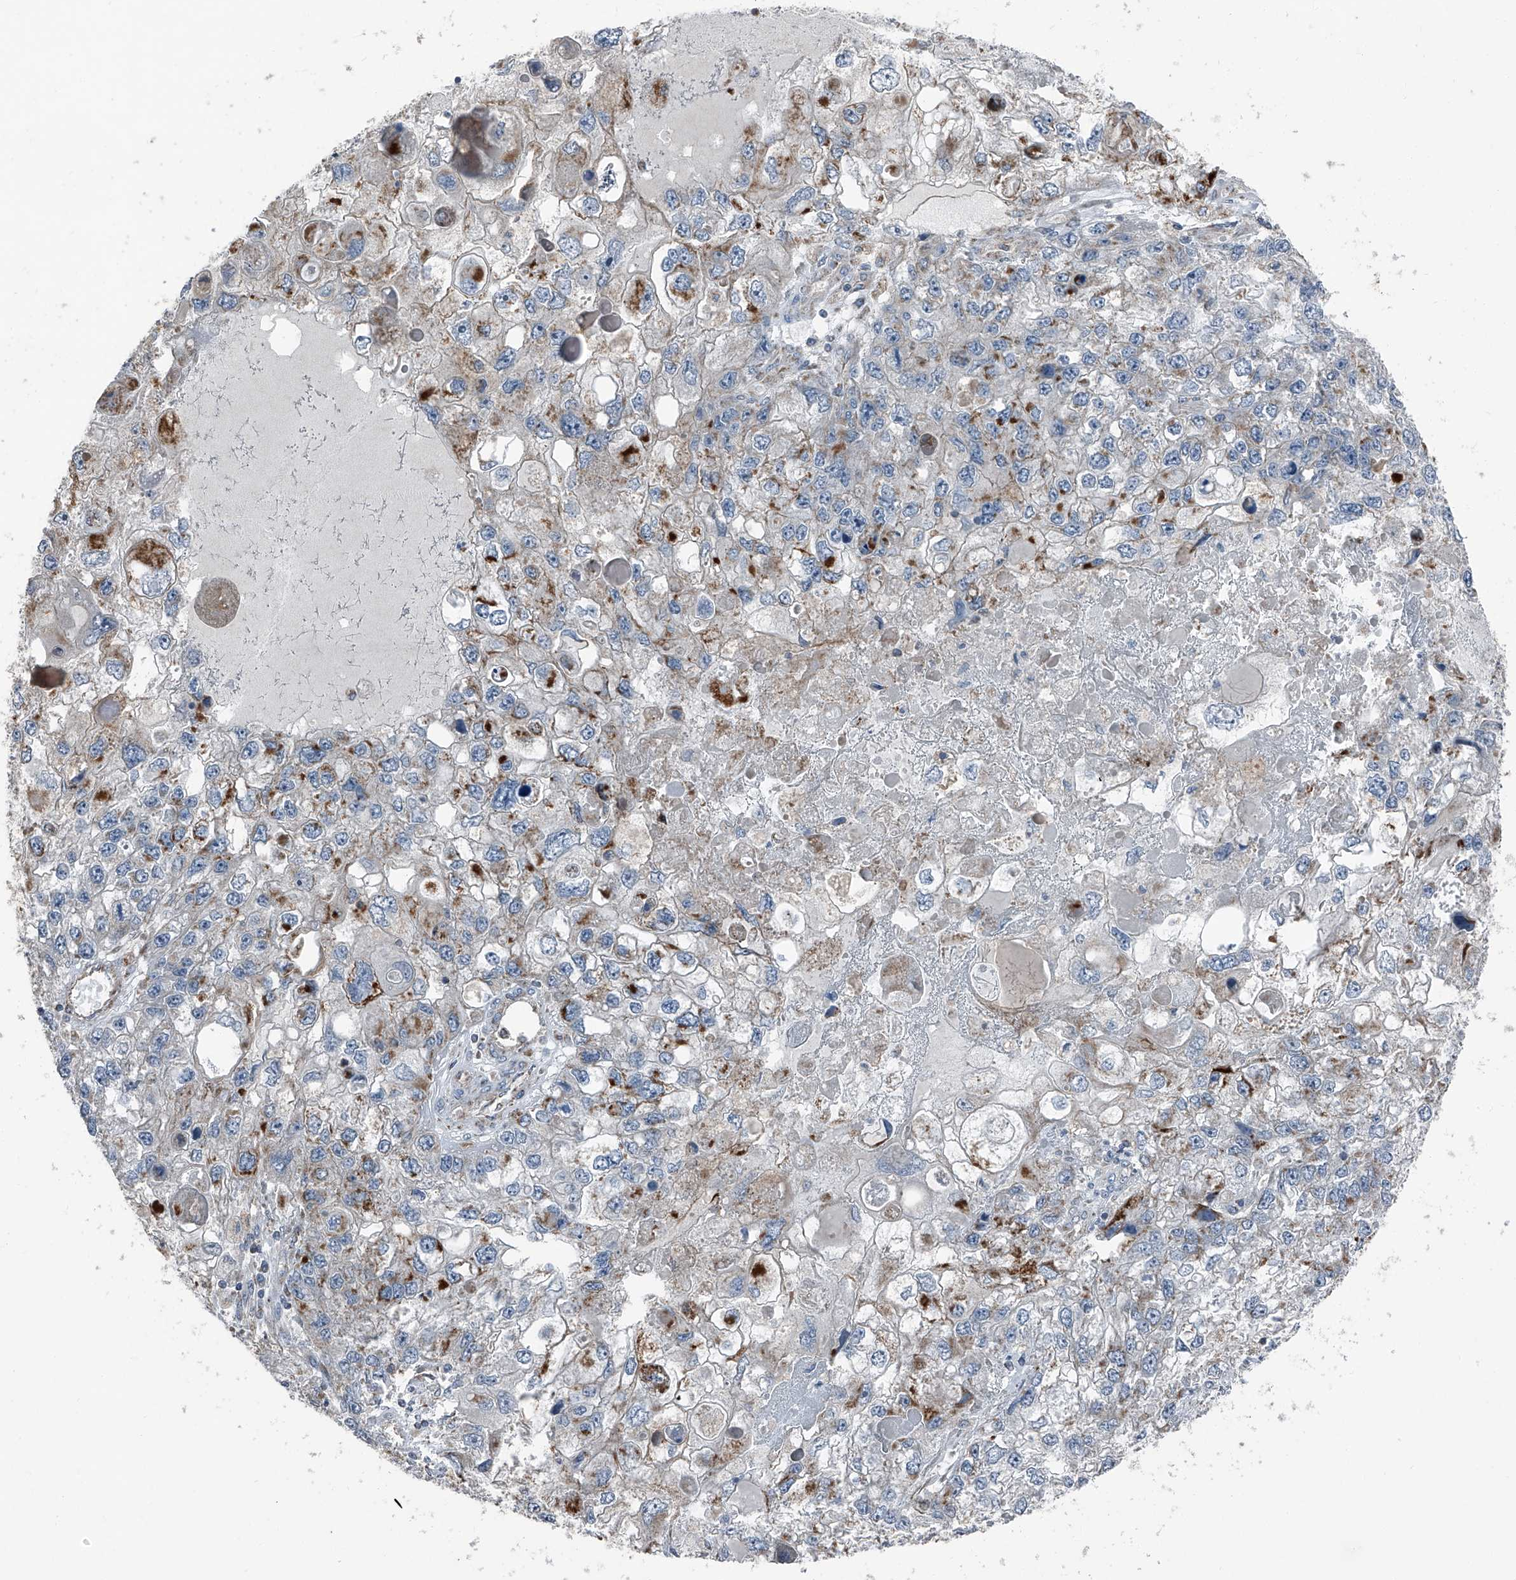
{"staining": {"intensity": "moderate", "quantity": "25%-75%", "location": "cytoplasmic/membranous"}, "tissue": "endometrial cancer", "cell_type": "Tumor cells", "image_type": "cancer", "snomed": [{"axis": "morphology", "description": "Adenocarcinoma, NOS"}, {"axis": "topography", "description": "Endometrium"}], "caption": "IHC image of neoplastic tissue: human endometrial cancer (adenocarcinoma) stained using IHC shows medium levels of moderate protein expression localized specifically in the cytoplasmic/membranous of tumor cells, appearing as a cytoplasmic/membranous brown color.", "gene": "CHRNA7", "patient": {"sex": "female", "age": 49}}